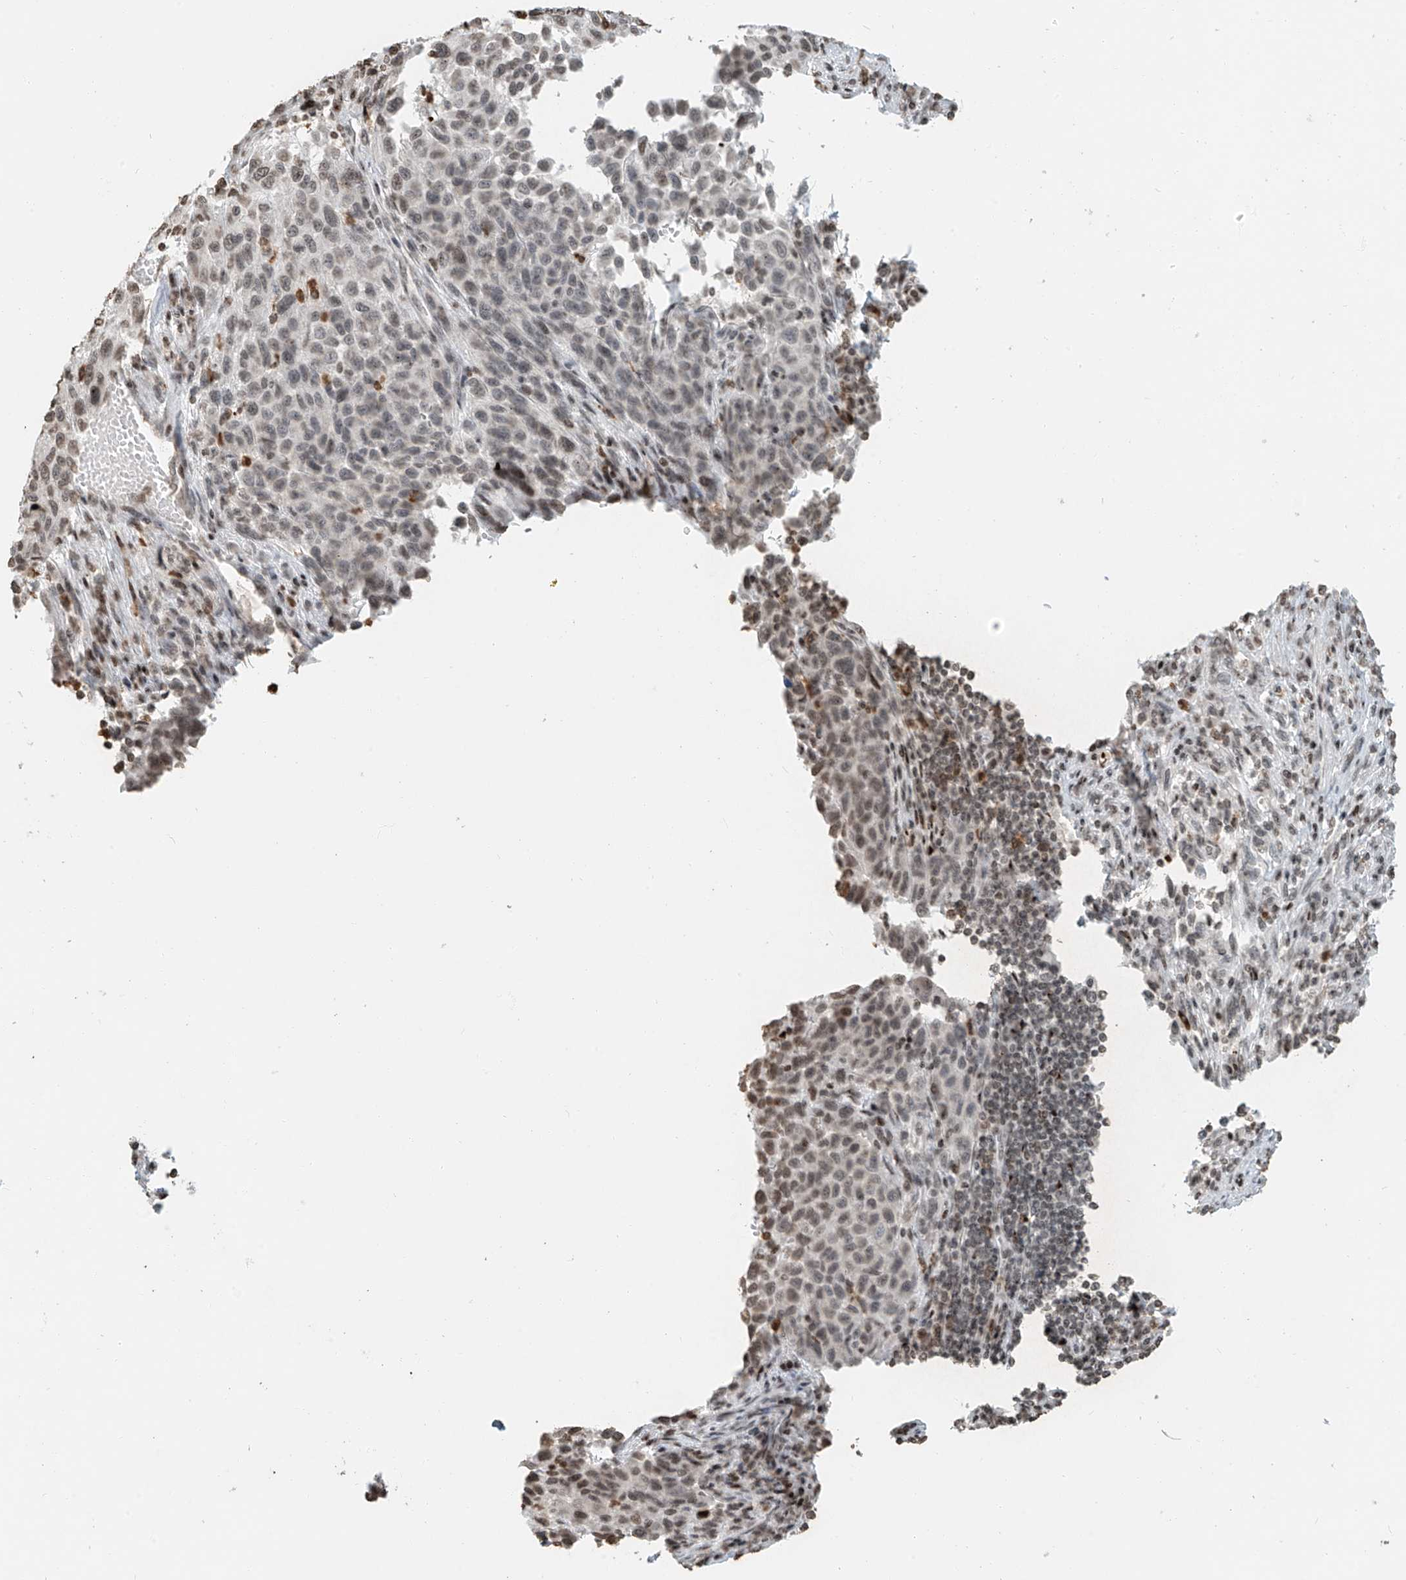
{"staining": {"intensity": "moderate", "quantity": "<25%", "location": "nuclear"}, "tissue": "melanoma", "cell_type": "Tumor cells", "image_type": "cancer", "snomed": [{"axis": "morphology", "description": "Malignant melanoma, Metastatic site"}, {"axis": "topography", "description": "Lymph node"}], "caption": "Protein staining of malignant melanoma (metastatic site) tissue demonstrates moderate nuclear positivity in about <25% of tumor cells. Using DAB (3,3'-diaminobenzidine) (brown) and hematoxylin (blue) stains, captured at high magnification using brightfield microscopy.", "gene": "C17orf58", "patient": {"sex": "male", "age": 61}}